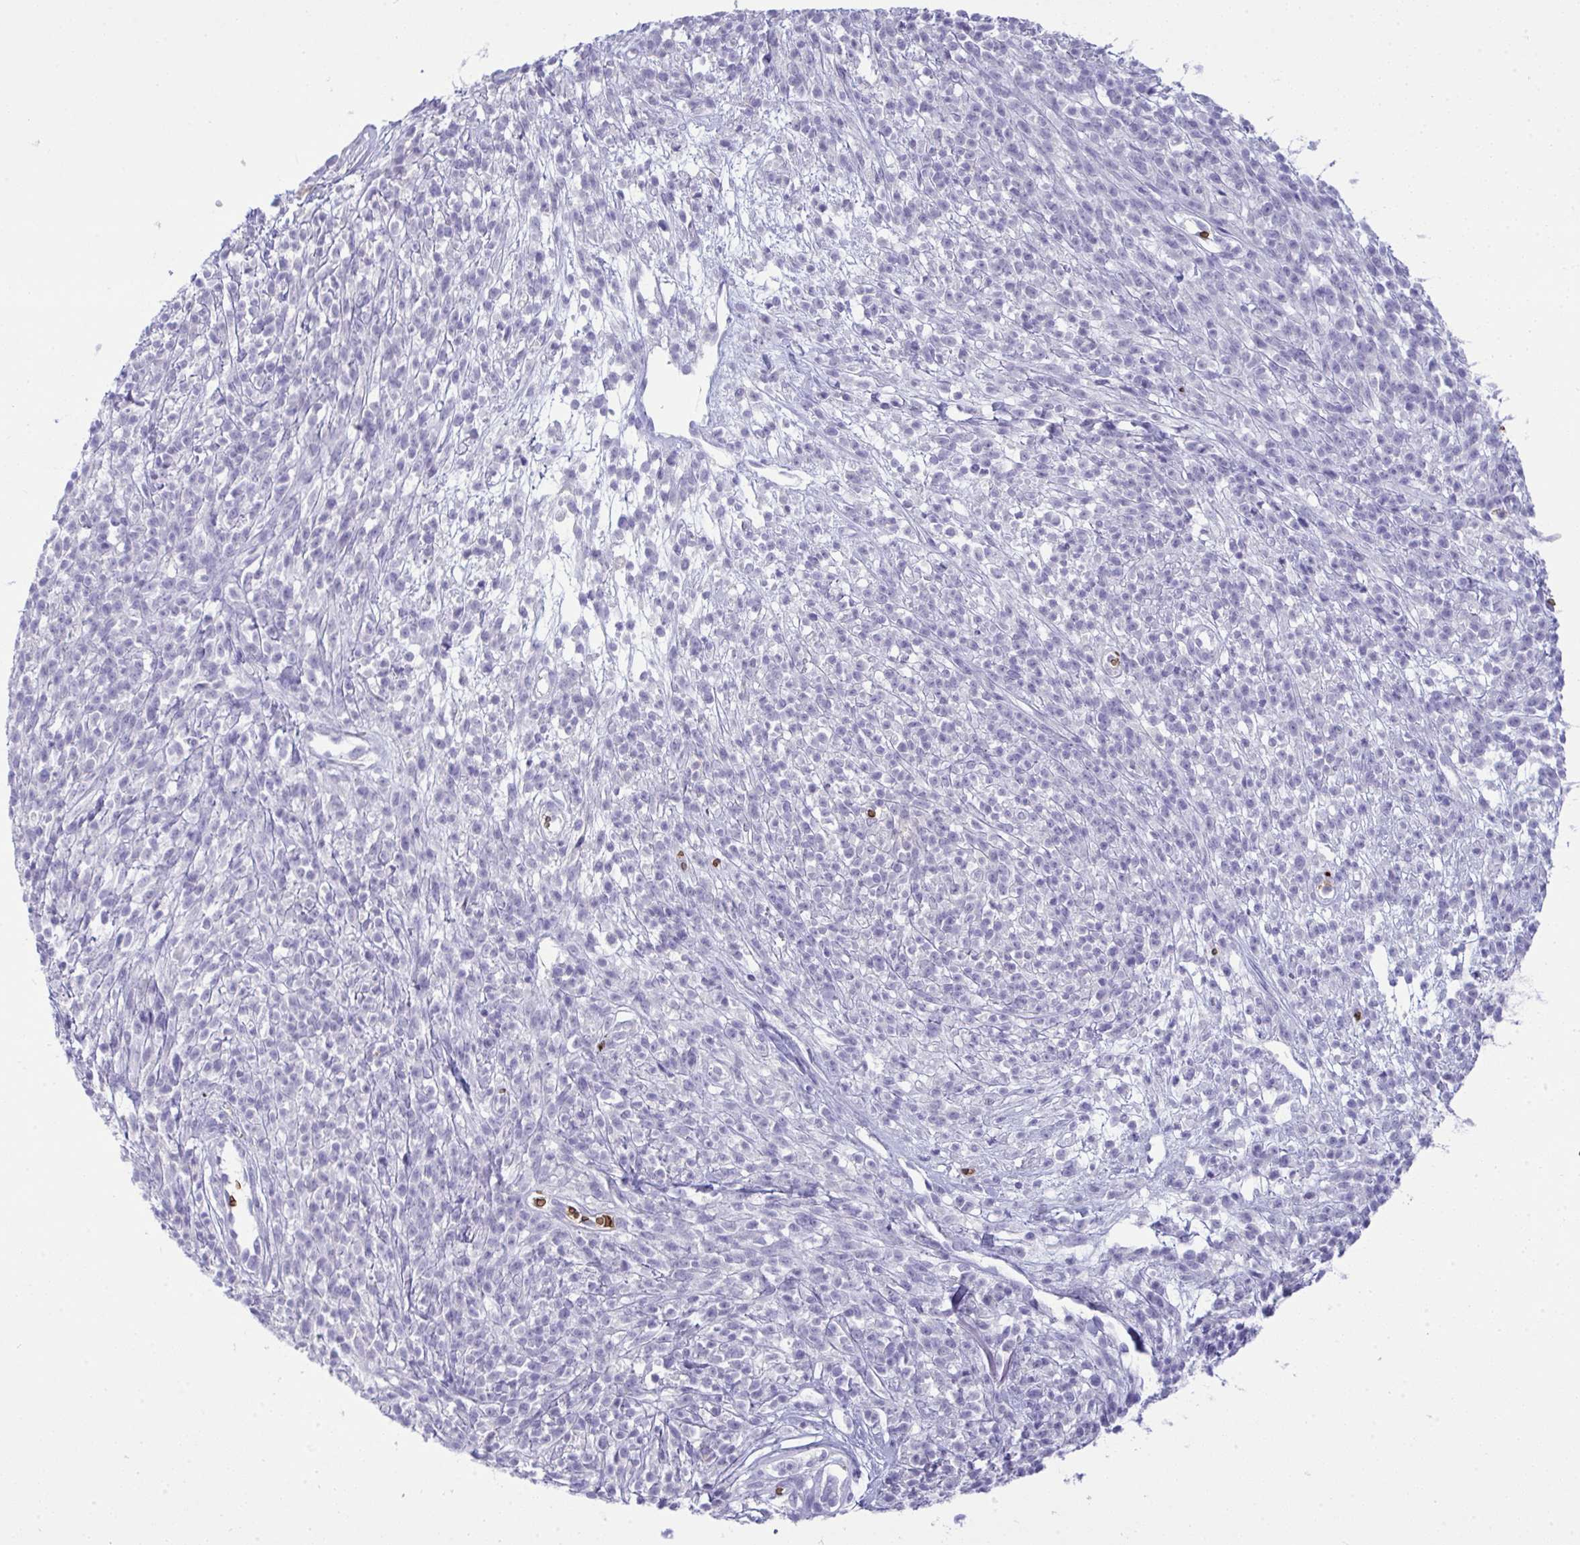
{"staining": {"intensity": "negative", "quantity": "none", "location": "none"}, "tissue": "melanoma", "cell_type": "Tumor cells", "image_type": "cancer", "snomed": [{"axis": "morphology", "description": "Malignant melanoma, NOS"}, {"axis": "topography", "description": "Skin"}, {"axis": "topography", "description": "Skin of trunk"}], "caption": "DAB immunohistochemical staining of melanoma demonstrates no significant expression in tumor cells.", "gene": "SPTB", "patient": {"sex": "male", "age": 74}}